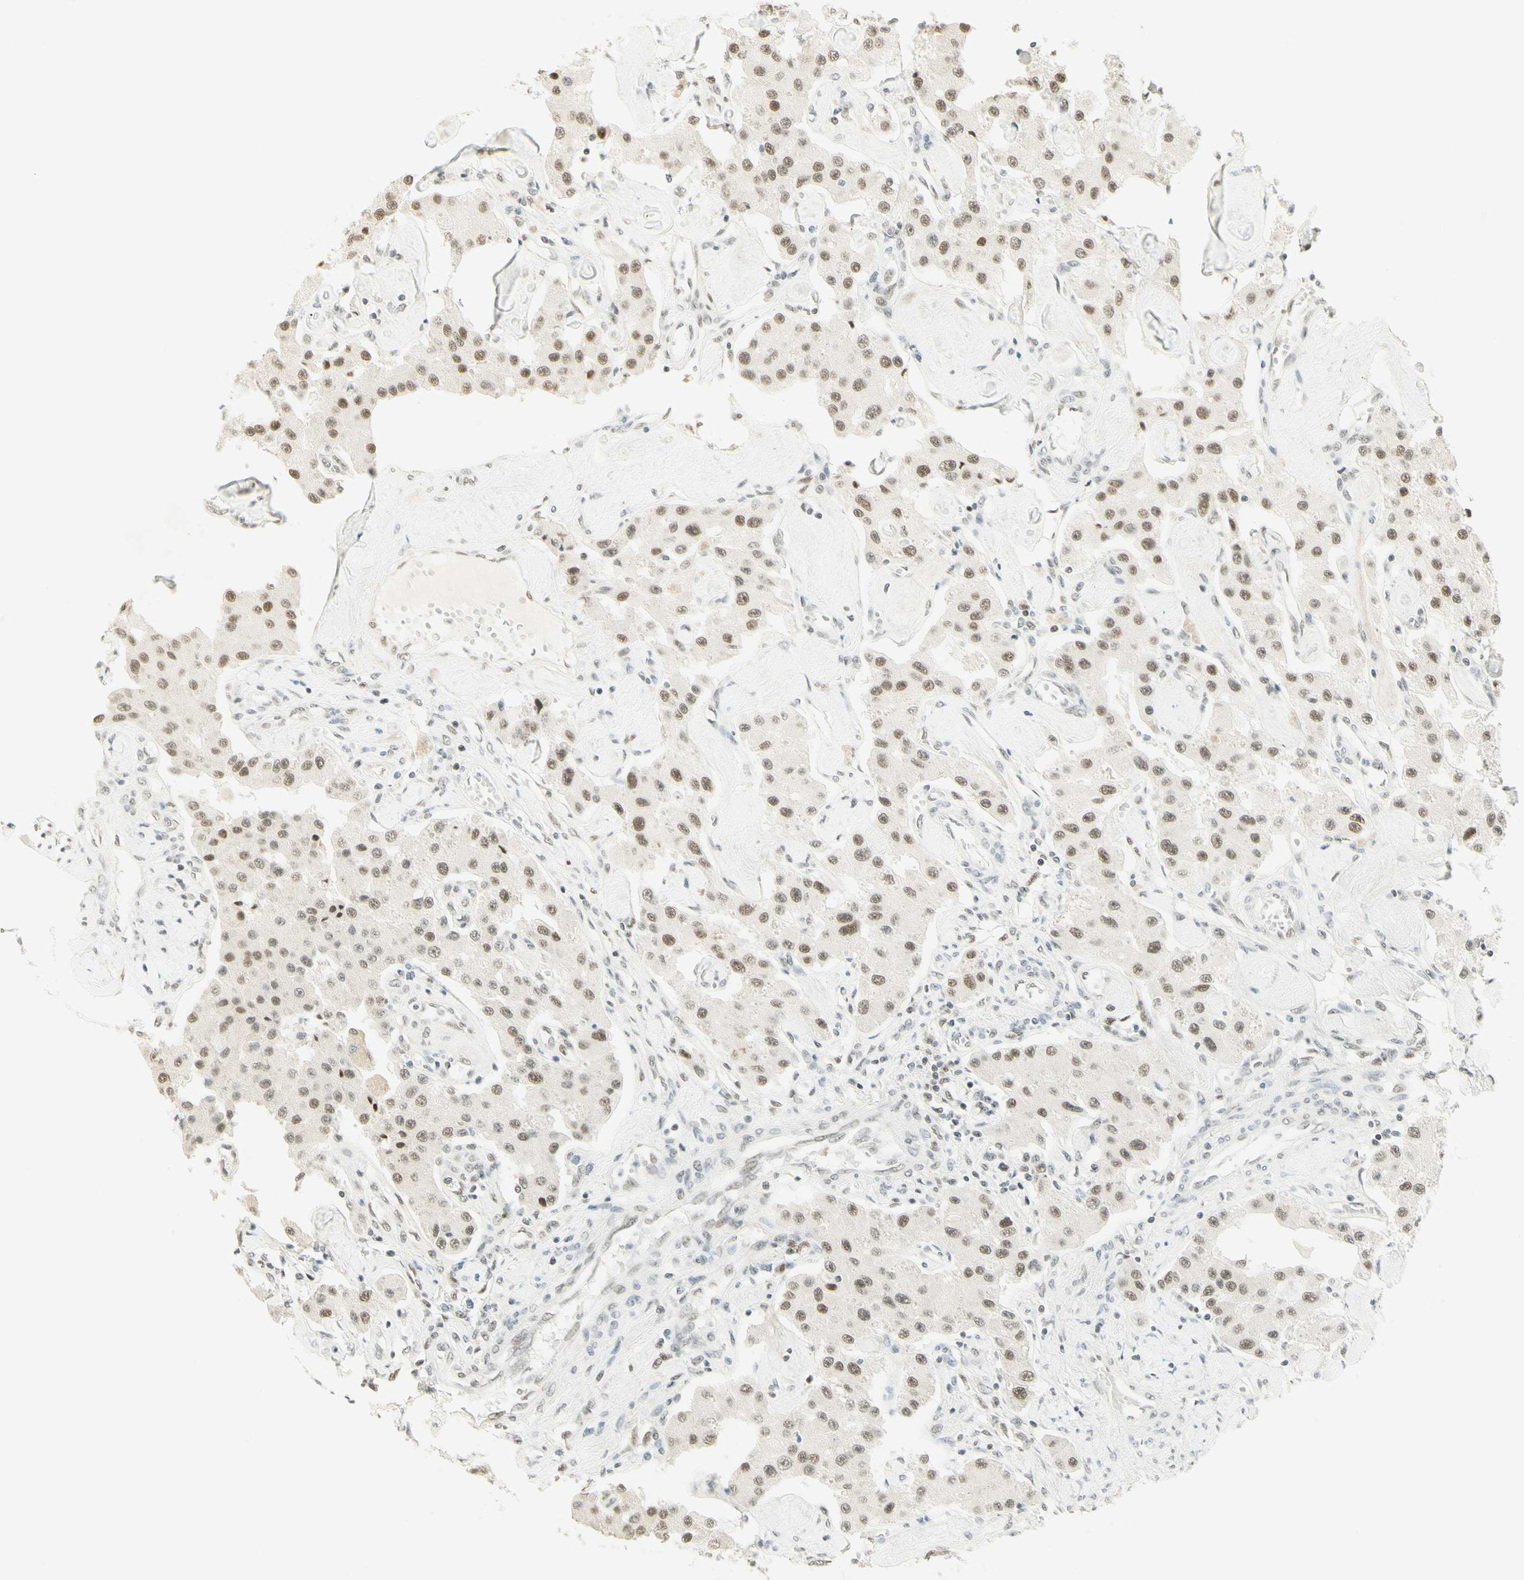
{"staining": {"intensity": "weak", "quantity": ">75%", "location": "nuclear"}, "tissue": "carcinoid", "cell_type": "Tumor cells", "image_type": "cancer", "snomed": [{"axis": "morphology", "description": "Carcinoid, malignant, NOS"}, {"axis": "topography", "description": "Pancreas"}], "caption": "Carcinoid (malignant) stained with a brown dye demonstrates weak nuclear positive positivity in about >75% of tumor cells.", "gene": "PMS2", "patient": {"sex": "male", "age": 41}}